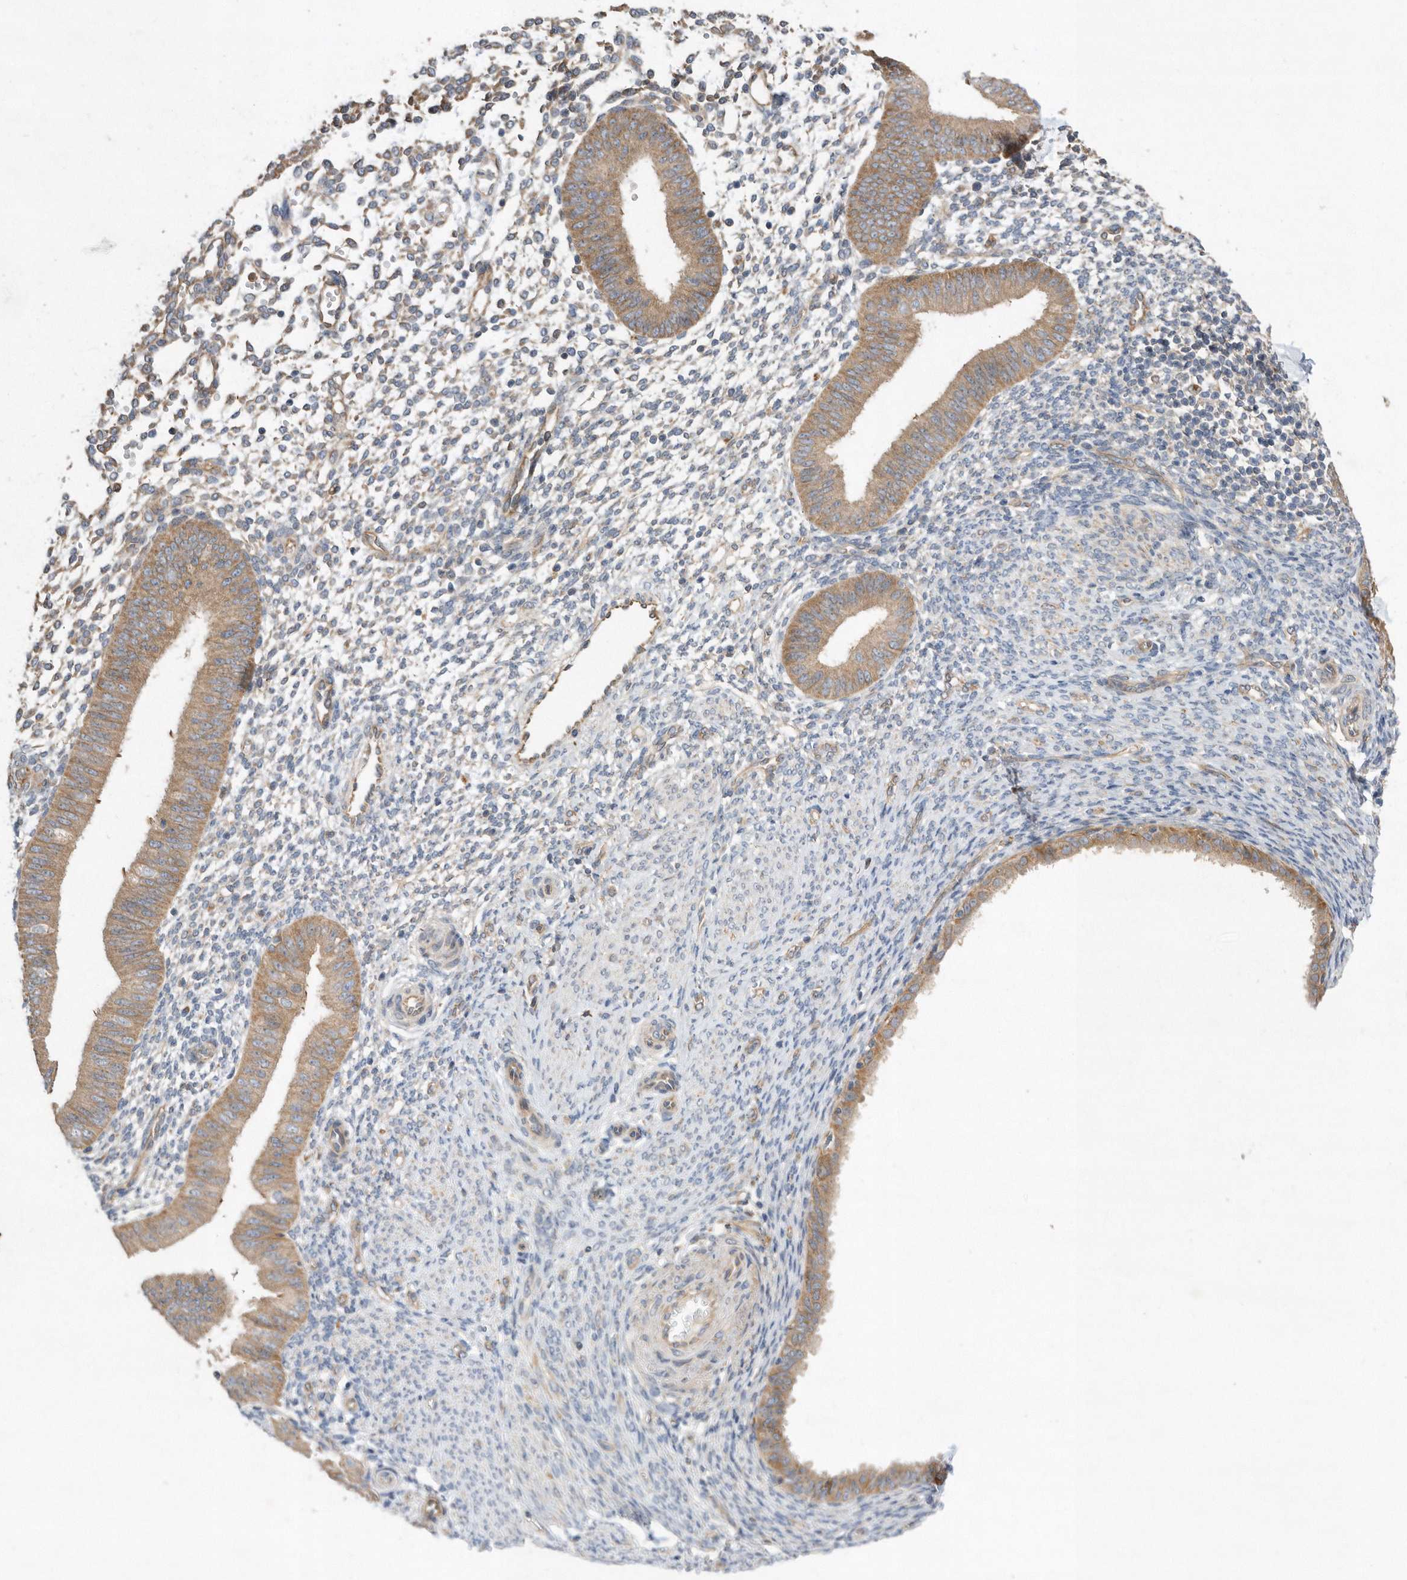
{"staining": {"intensity": "weak", "quantity": "<25%", "location": "cytoplasmic/membranous"}, "tissue": "endometrium", "cell_type": "Cells in endometrial stroma", "image_type": "normal", "snomed": [{"axis": "morphology", "description": "Normal tissue, NOS"}, {"axis": "topography", "description": "Uterus"}, {"axis": "topography", "description": "Endometrium"}], "caption": "Immunohistochemistry (IHC) micrograph of unremarkable human endometrium stained for a protein (brown), which shows no positivity in cells in endometrial stroma.", "gene": "PON2", "patient": {"sex": "female", "age": 48}}